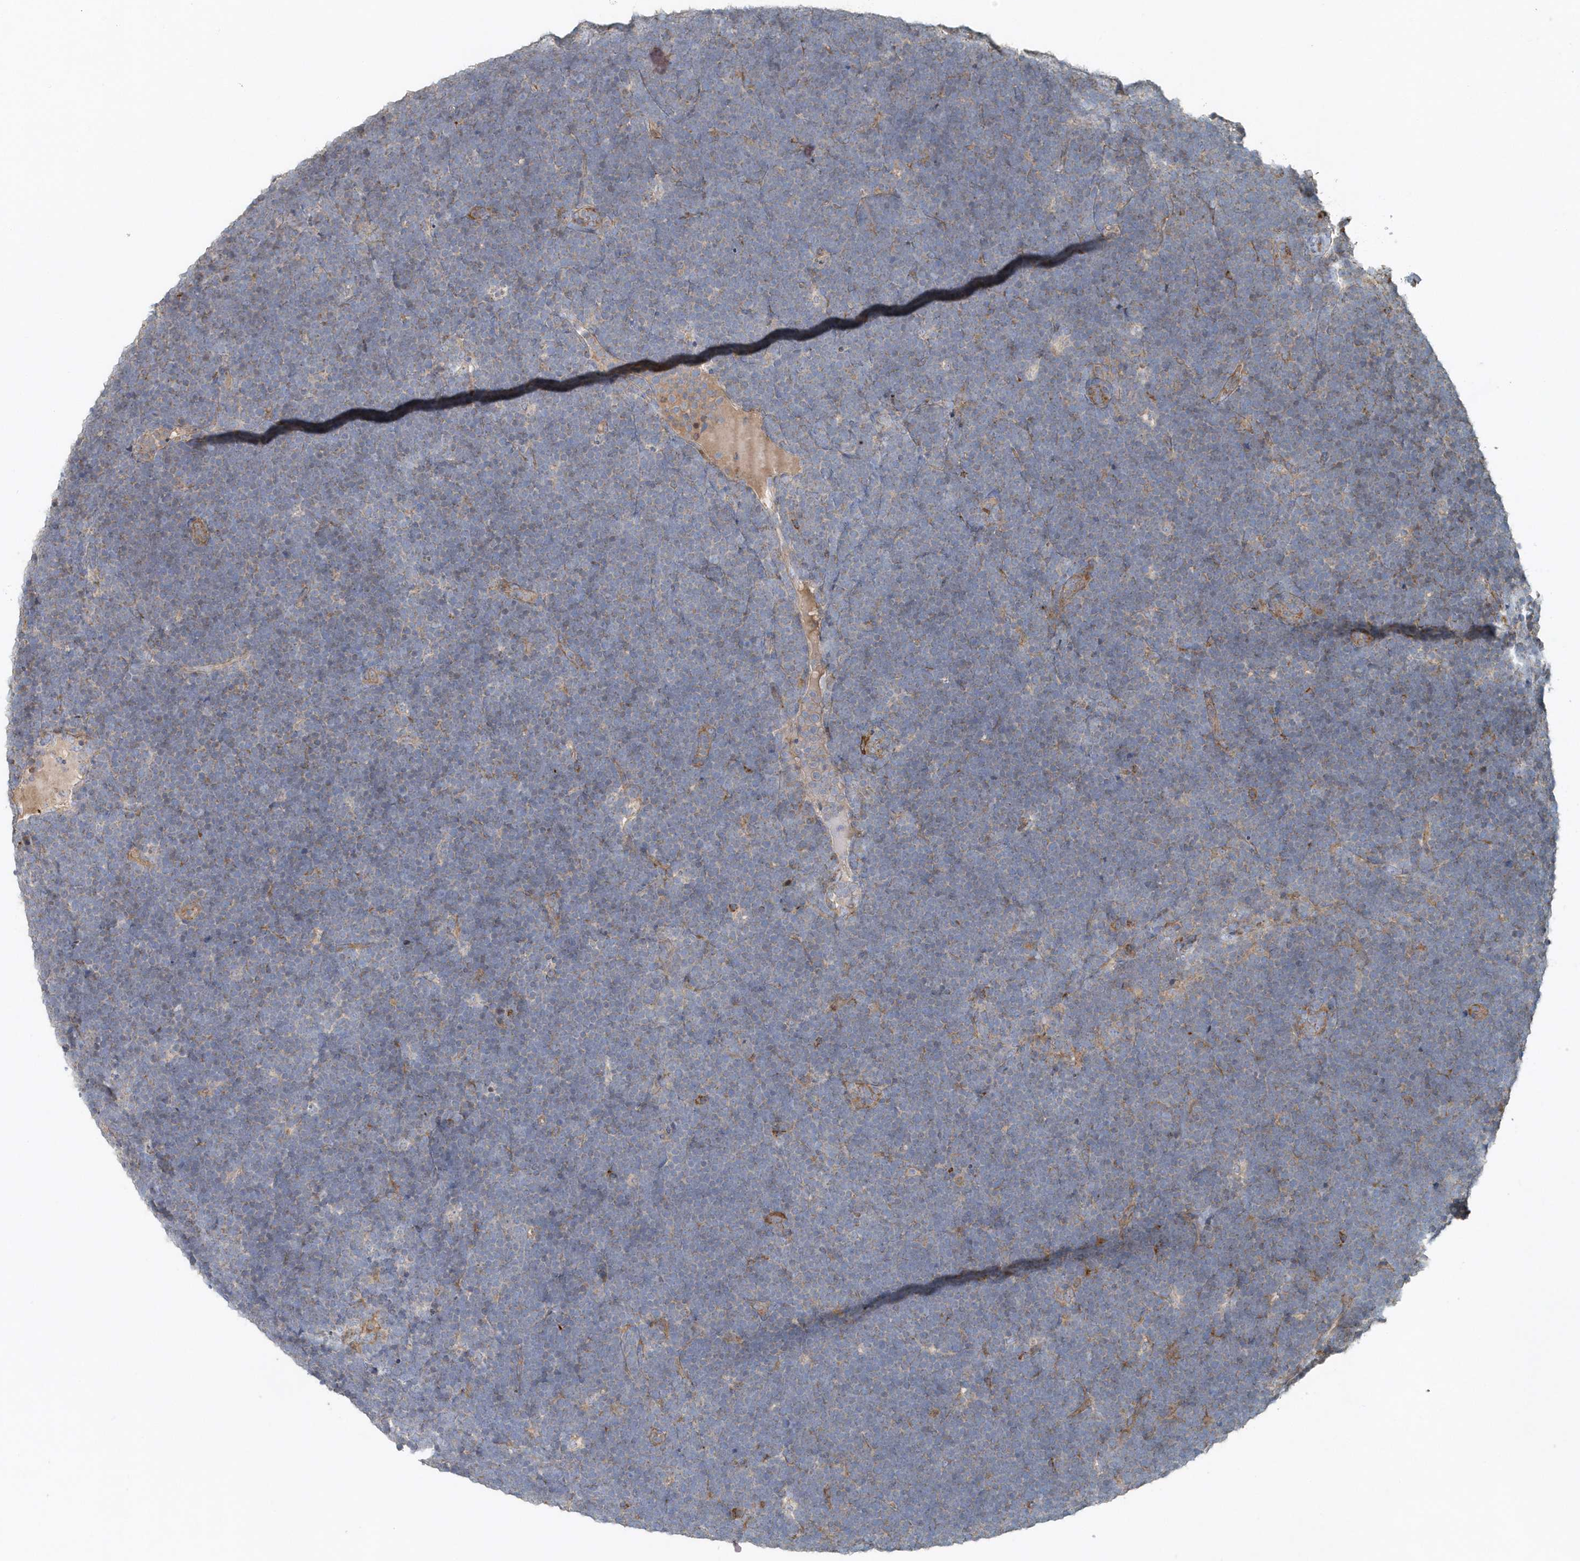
{"staining": {"intensity": "negative", "quantity": "none", "location": "none"}, "tissue": "lymphoma", "cell_type": "Tumor cells", "image_type": "cancer", "snomed": [{"axis": "morphology", "description": "Malignant lymphoma, non-Hodgkin's type, High grade"}, {"axis": "topography", "description": "Lymph node"}], "caption": "An immunohistochemistry photomicrograph of lymphoma is shown. There is no staining in tumor cells of lymphoma.", "gene": "MMUT", "patient": {"sex": "male", "age": 13}}